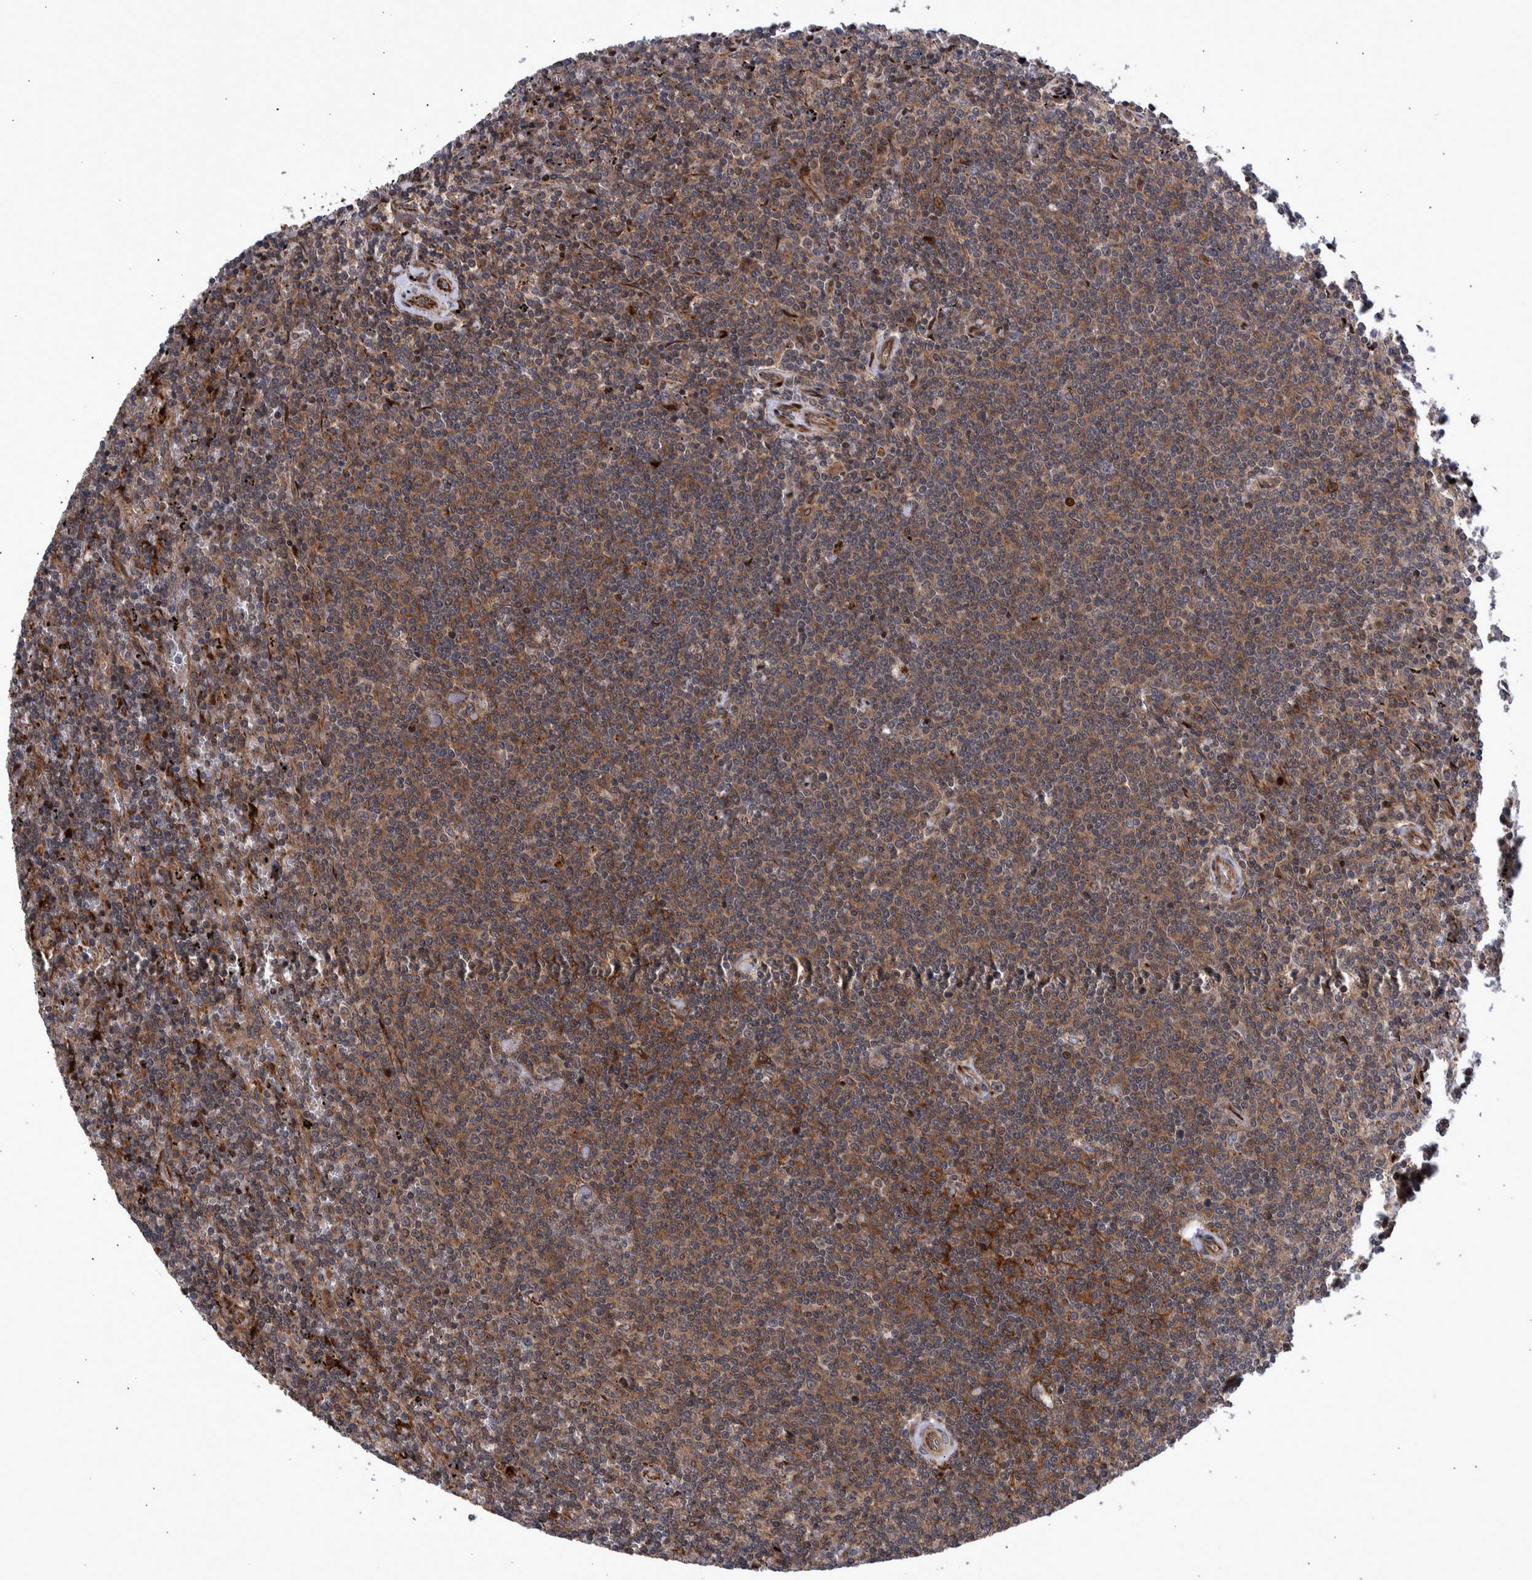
{"staining": {"intensity": "moderate", "quantity": ">75%", "location": "cytoplasmic/membranous"}, "tissue": "lymphoma", "cell_type": "Tumor cells", "image_type": "cancer", "snomed": [{"axis": "morphology", "description": "Malignant lymphoma, non-Hodgkin's type, Low grade"}, {"axis": "topography", "description": "Spleen"}], "caption": "Lymphoma was stained to show a protein in brown. There is medium levels of moderate cytoplasmic/membranous positivity in approximately >75% of tumor cells.", "gene": "SHISA6", "patient": {"sex": "female", "age": 50}}